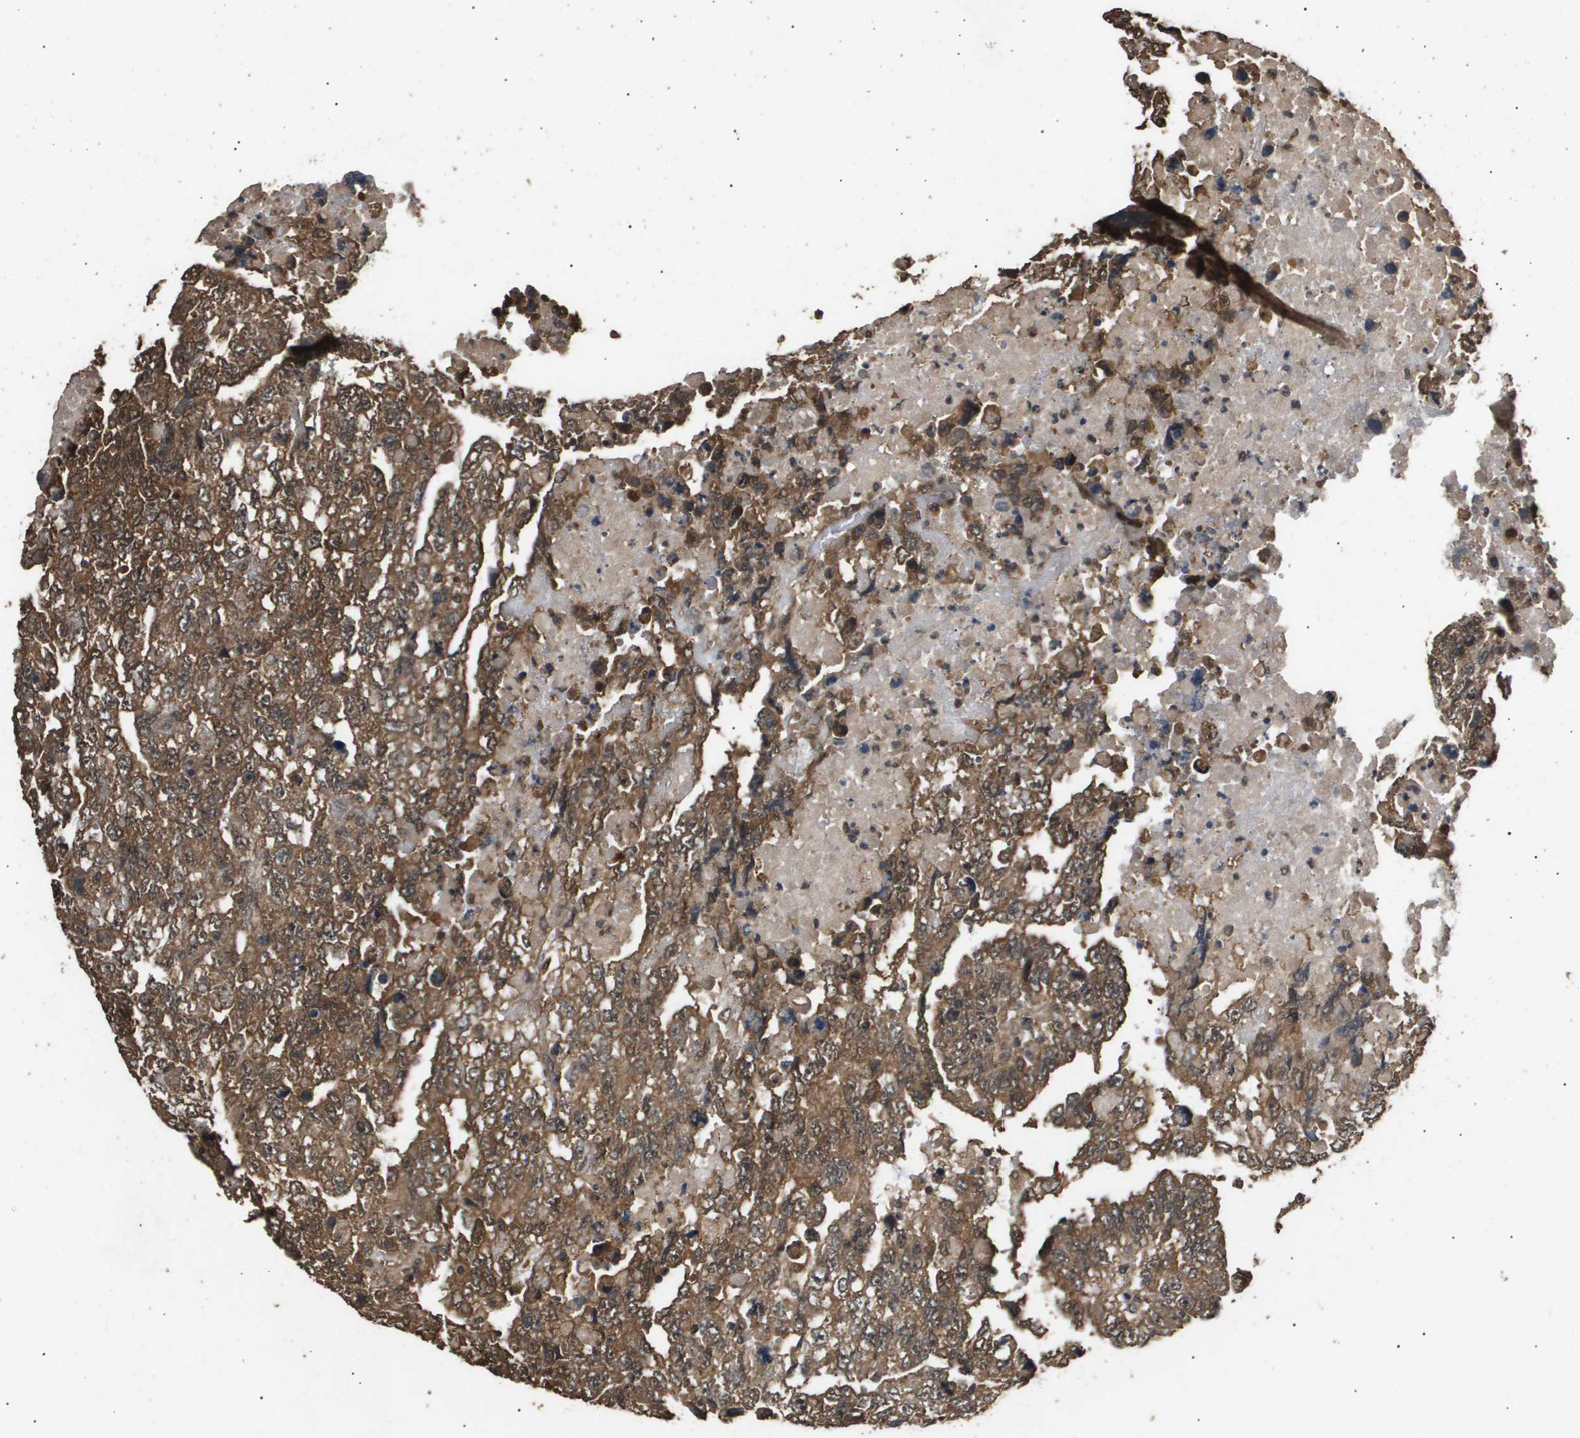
{"staining": {"intensity": "moderate", "quantity": ">75%", "location": "cytoplasmic/membranous"}, "tissue": "testis cancer", "cell_type": "Tumor cells", "image_type": "cancer", "snomed": [{"axis": "morphology", "description": "Carcinoma, Embryonal, NOS"}, {"axis": "topography", "description": "Testis"}], "caption": "Protein staining of testis cancer (embryonal carcinoma) tissue displays moderate cytoplasmic/membranous staining in approximately >75% of tumor cells.", "gene": "ING1", "patient": {"sex": "male", "age": 36}}